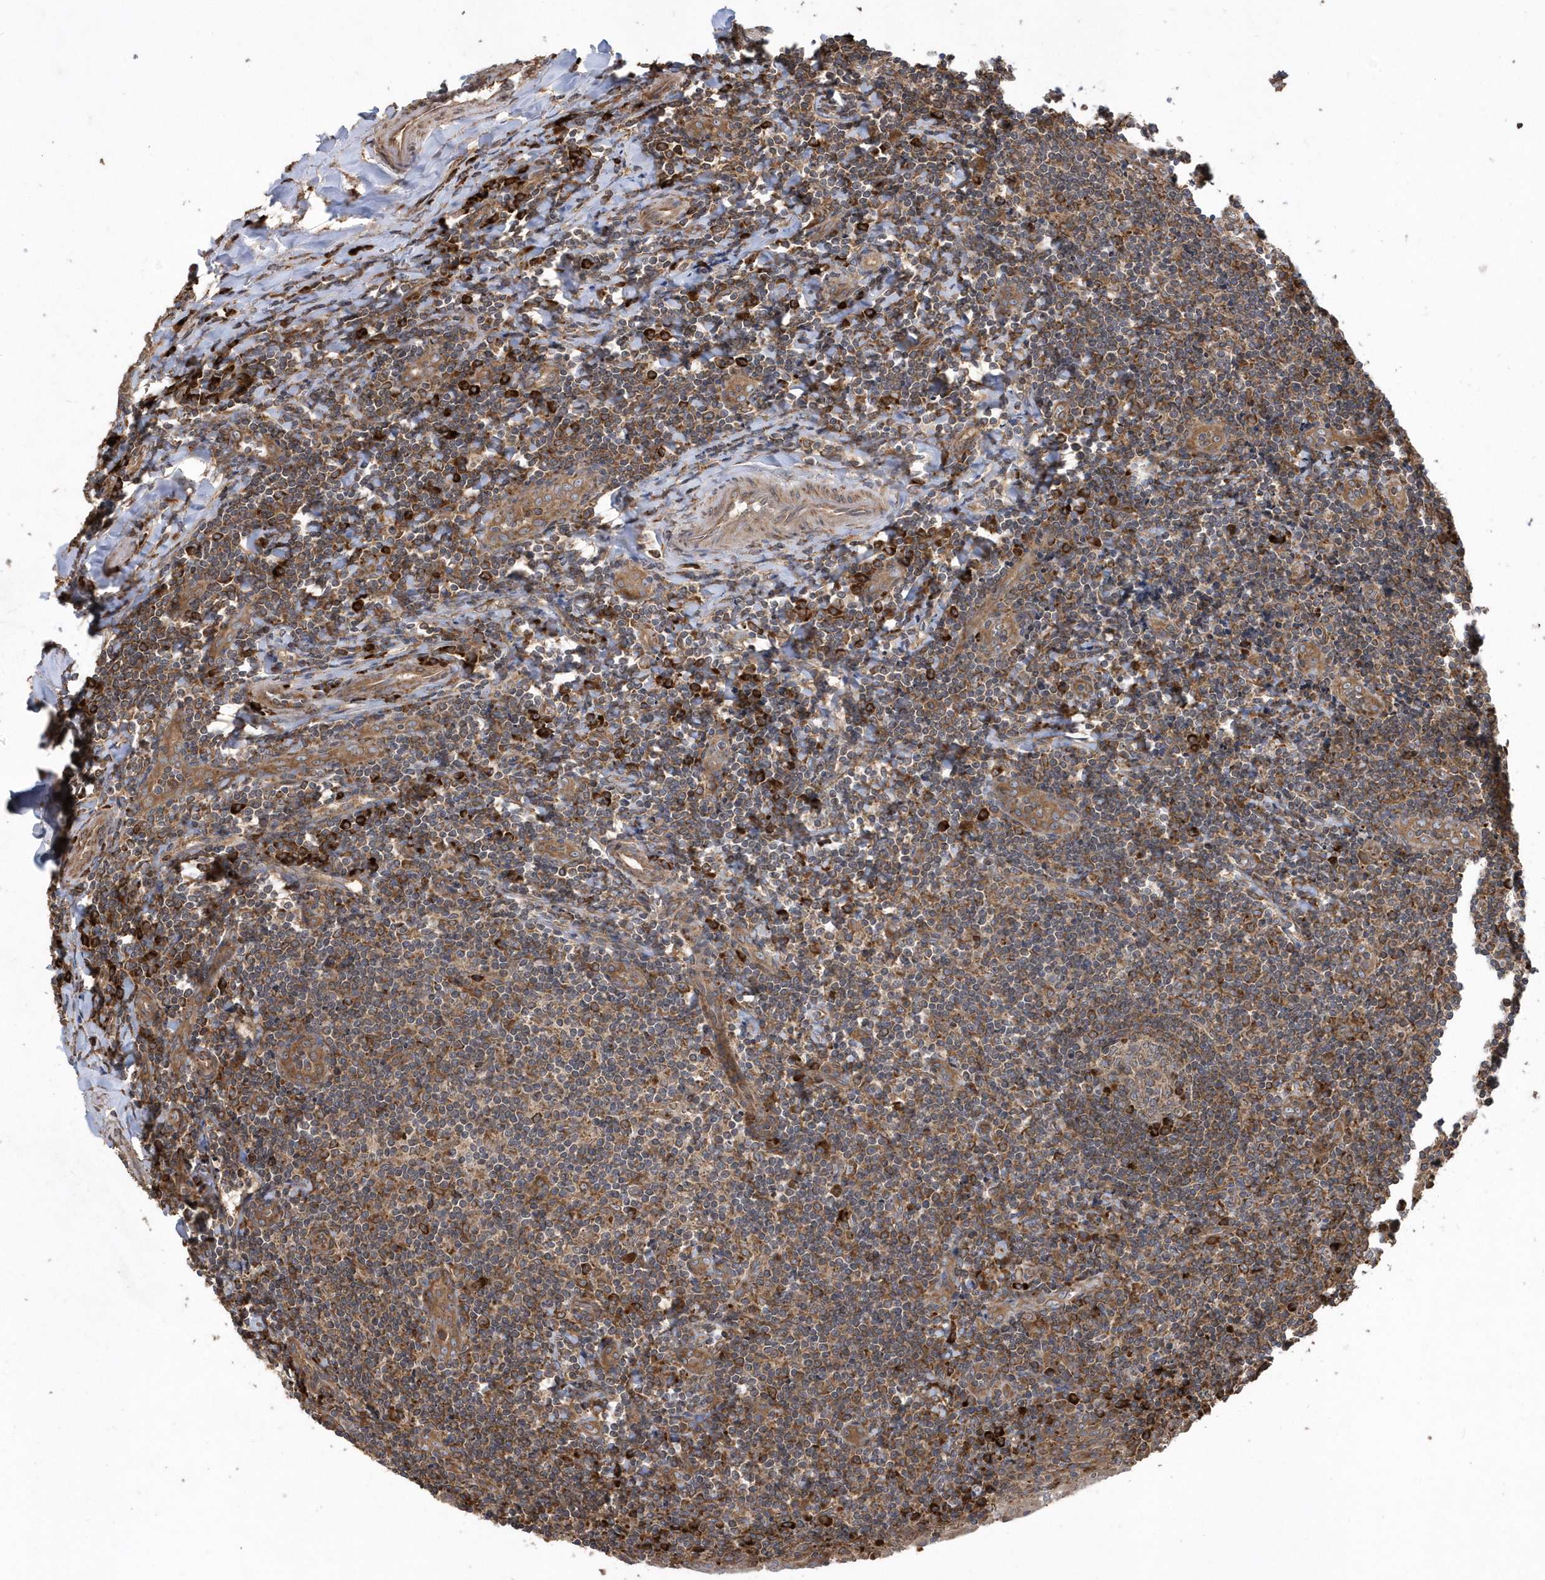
{"staining": {"intensity": "moderate", "quantity": ">75%", "location": "cytoplasmic/membranous"}, "tissue": "tonsil", "cell_type": "Germinal center cells", "image_type": "normal", "snomed": [{"axis": "morphology", "description": "Normal tissue, NOS"}, {"axis": "topography", "description": "Tonsil"}], "caption": "This histopathology image demonstrates benign tonsil stained with IHC to label a protein in brown. The cytoplasmic/membranous of germinal center cells show moderate positivity for the protein. Nuclei are counter-stained blue.", "gene": "WASHC5", "patient": {"sex": "male", "age": 27}}